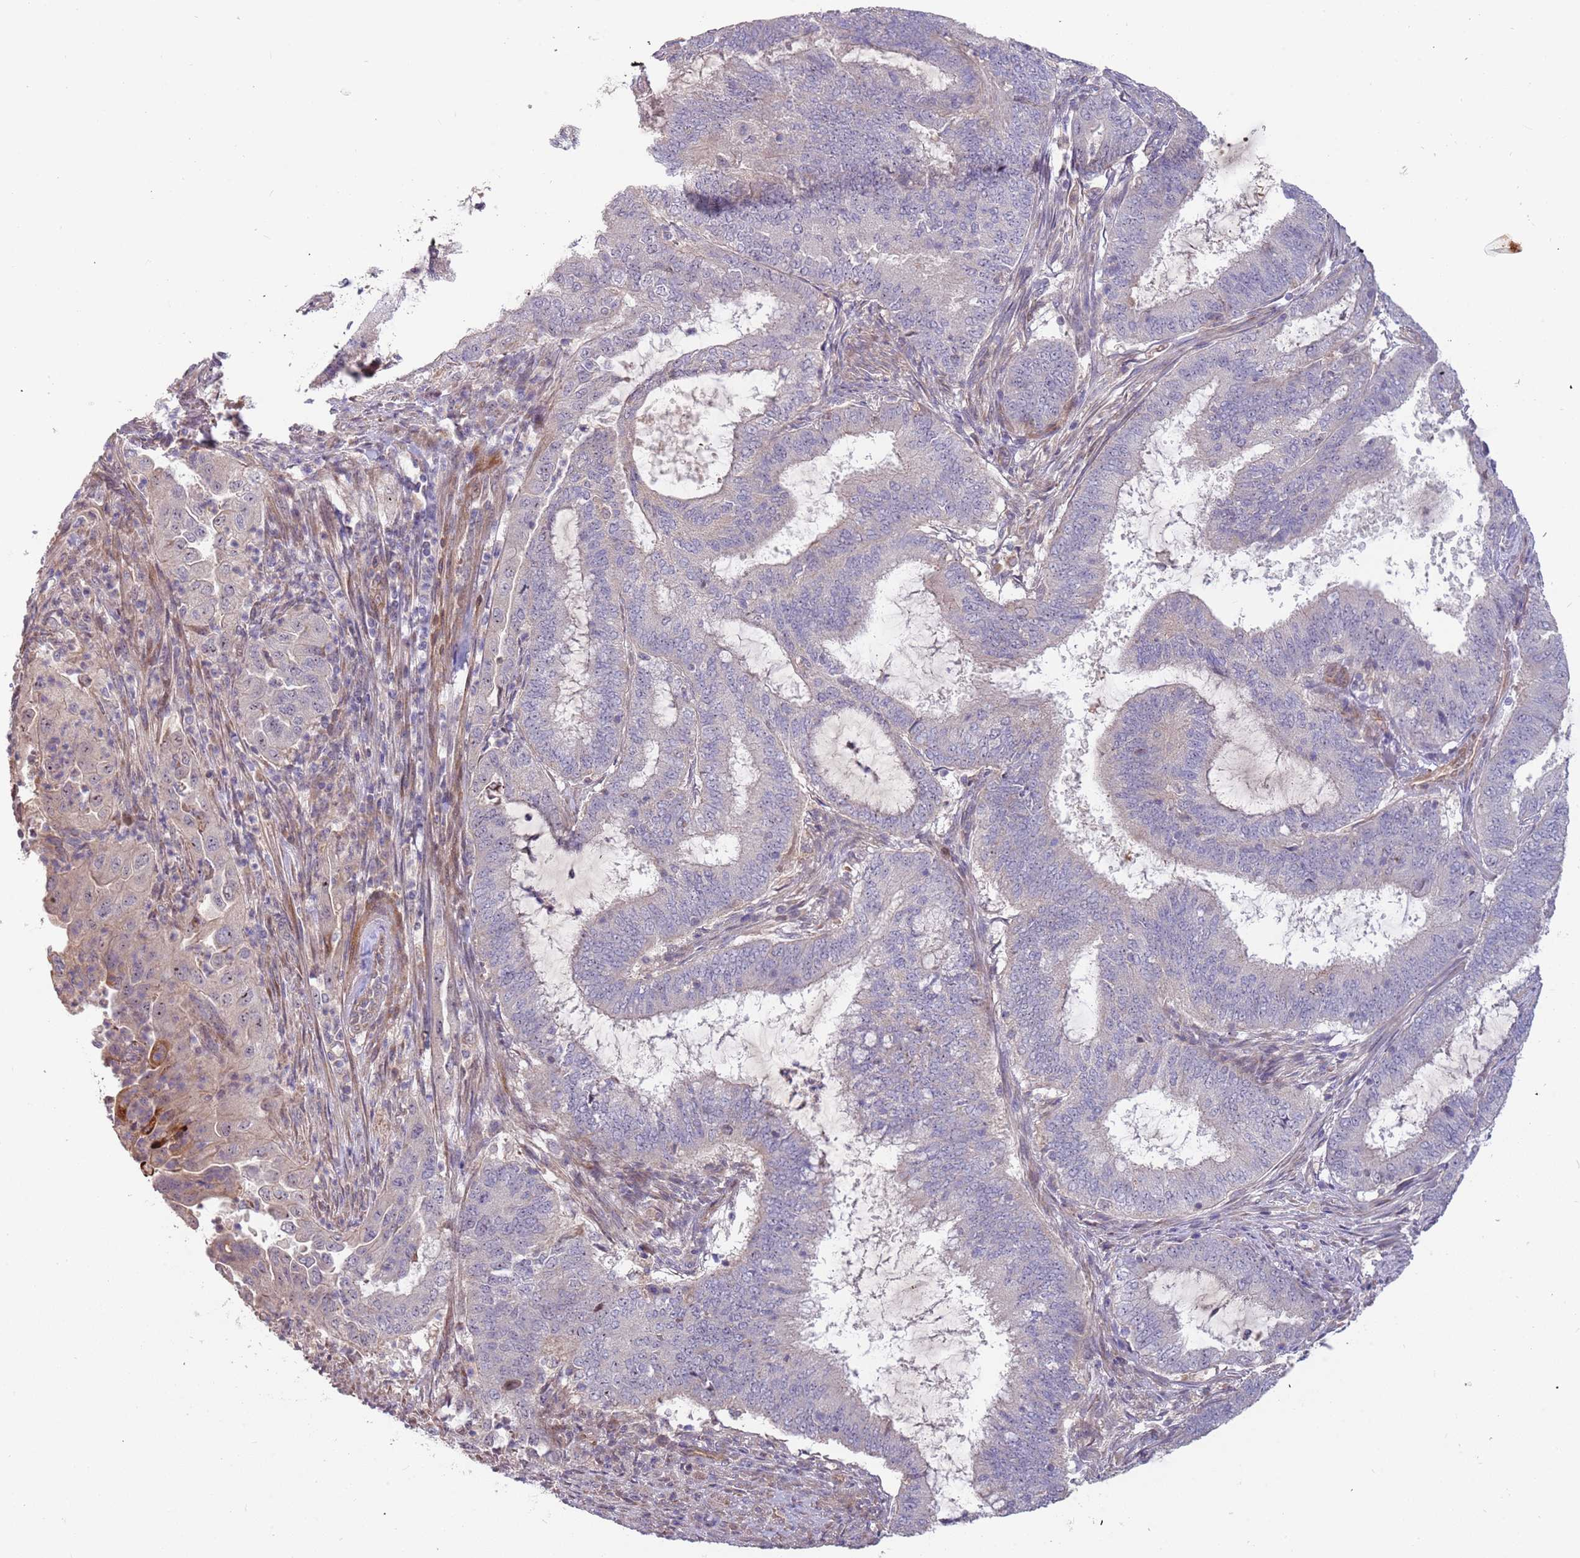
{"staining": {"intensity": "negative", "quantity": "none", "location": "none"}, "tissue": "endometrial cancer", "cell_type": "Tumor cells", "image_type": "cancer", "snomed": [{"axis": "morphology", "description": "Adenocarcinoma, NOS"}, {"axis": "topography", "description": "Endometrium"}], "caption": "Immunohistochemical staining of human endometrial adenocarcinoma shows no significant positivity in tumor cells. Brightfield microscopy of immunohistochemistry stained with DAB (3,3'-diaminobenzidine) (brown) and hematoxylin (blue), captured at high magnification.", "gene": "TRAPPC6B", "patient": {"sex": "female", "age": 51}}